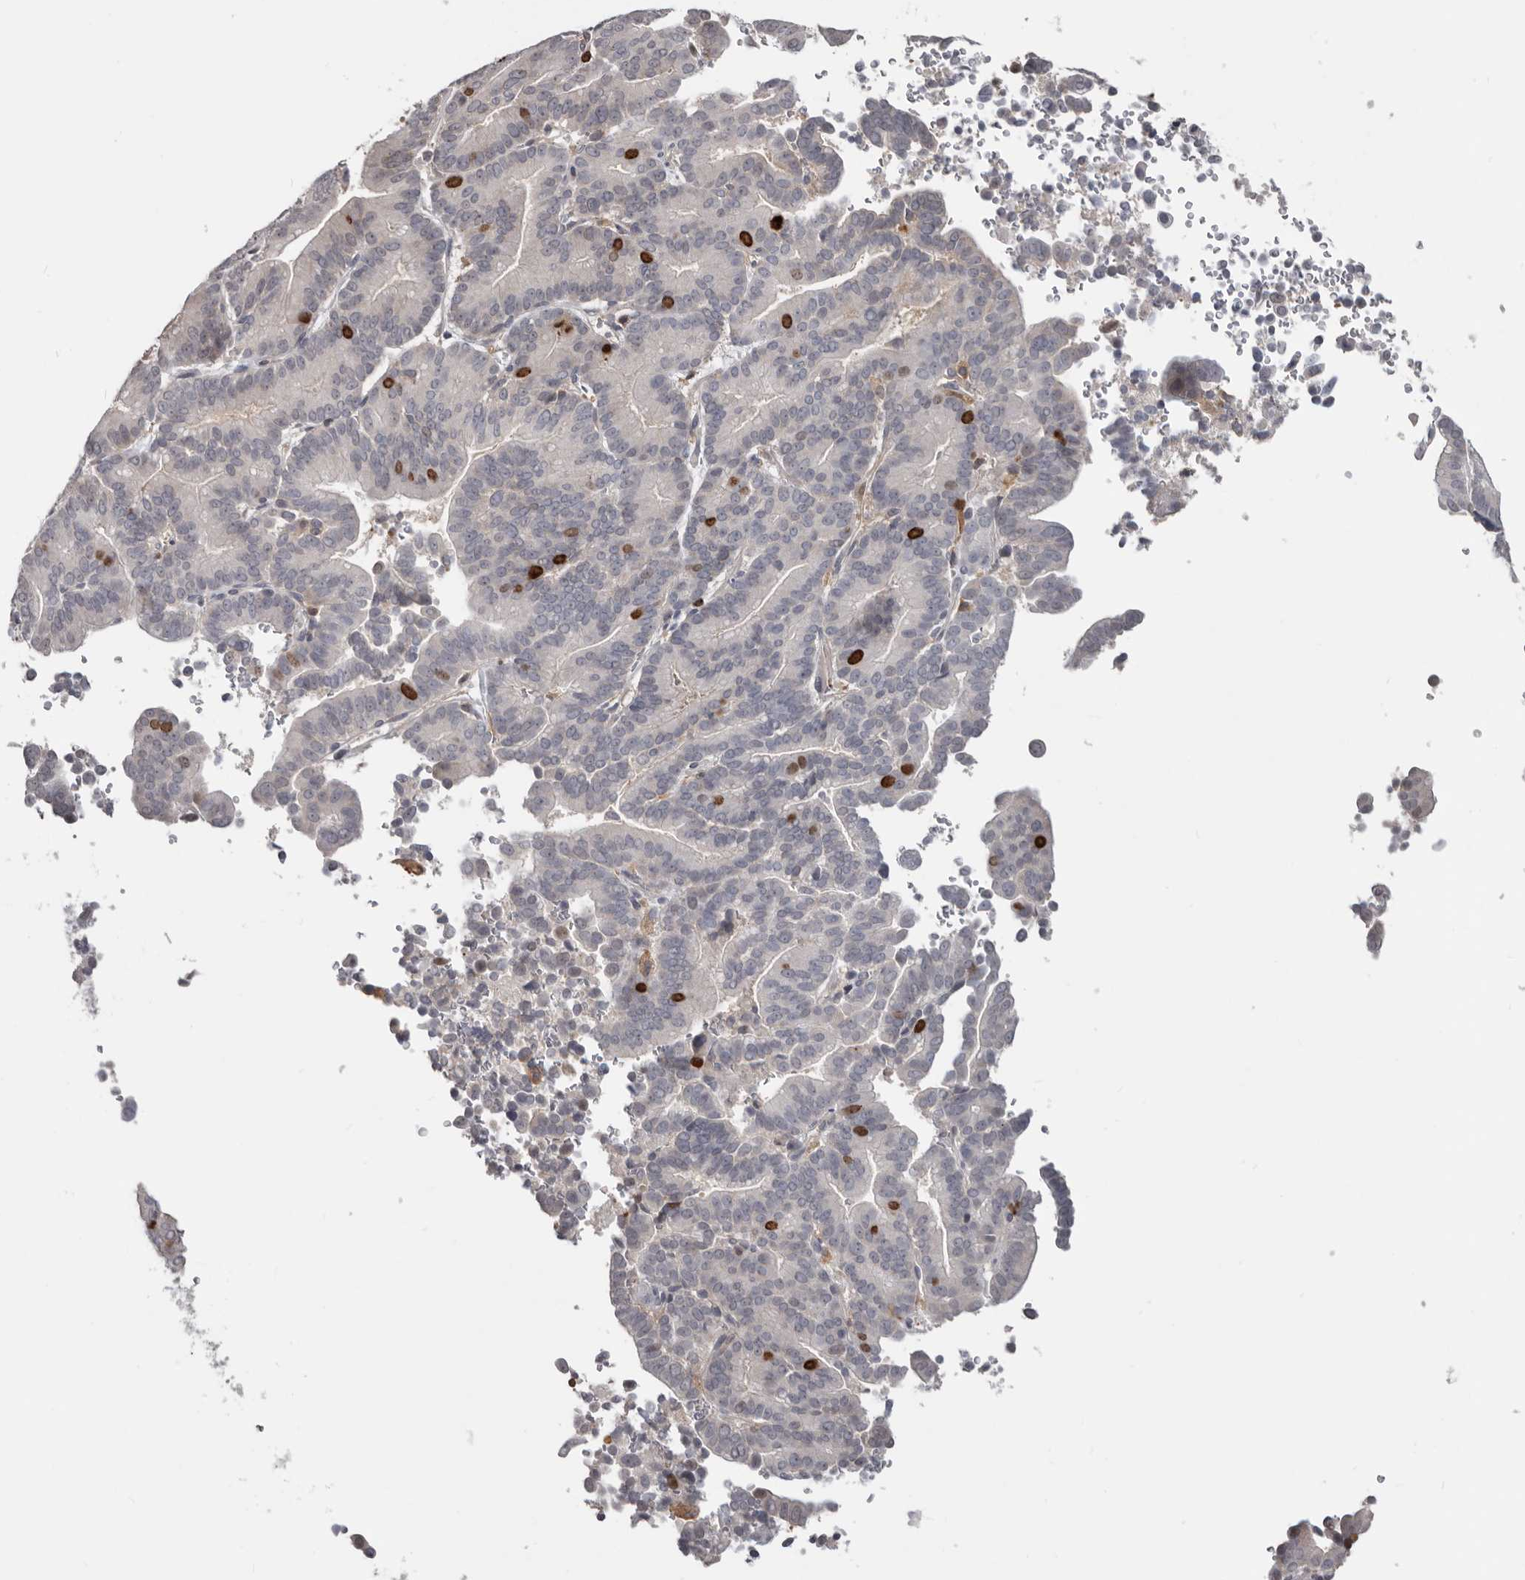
{"staining": {"intensity": "strong", "quantity": "<25%", "location": "nuclear"}, "tissue": "liver cancer", "cell_type": "Tumor cells", "image_type": "cancer", "snomed": [{"axis": "morphology", "description": "Cholangiocarcinoma"}, {"axis": "topography", "description": "Liver"}], "caption": "Immunohistochemistry (IHC) photomicrograph of neoplastic tissue: human liver cancer stained using IHC displays medium levels of strong protein expression localized specifically in the nuclear of tumor cells, appearing as a nuclear brown color.", "gene": "CDCA8", "patient": {"sex": "female", "age": 75}}